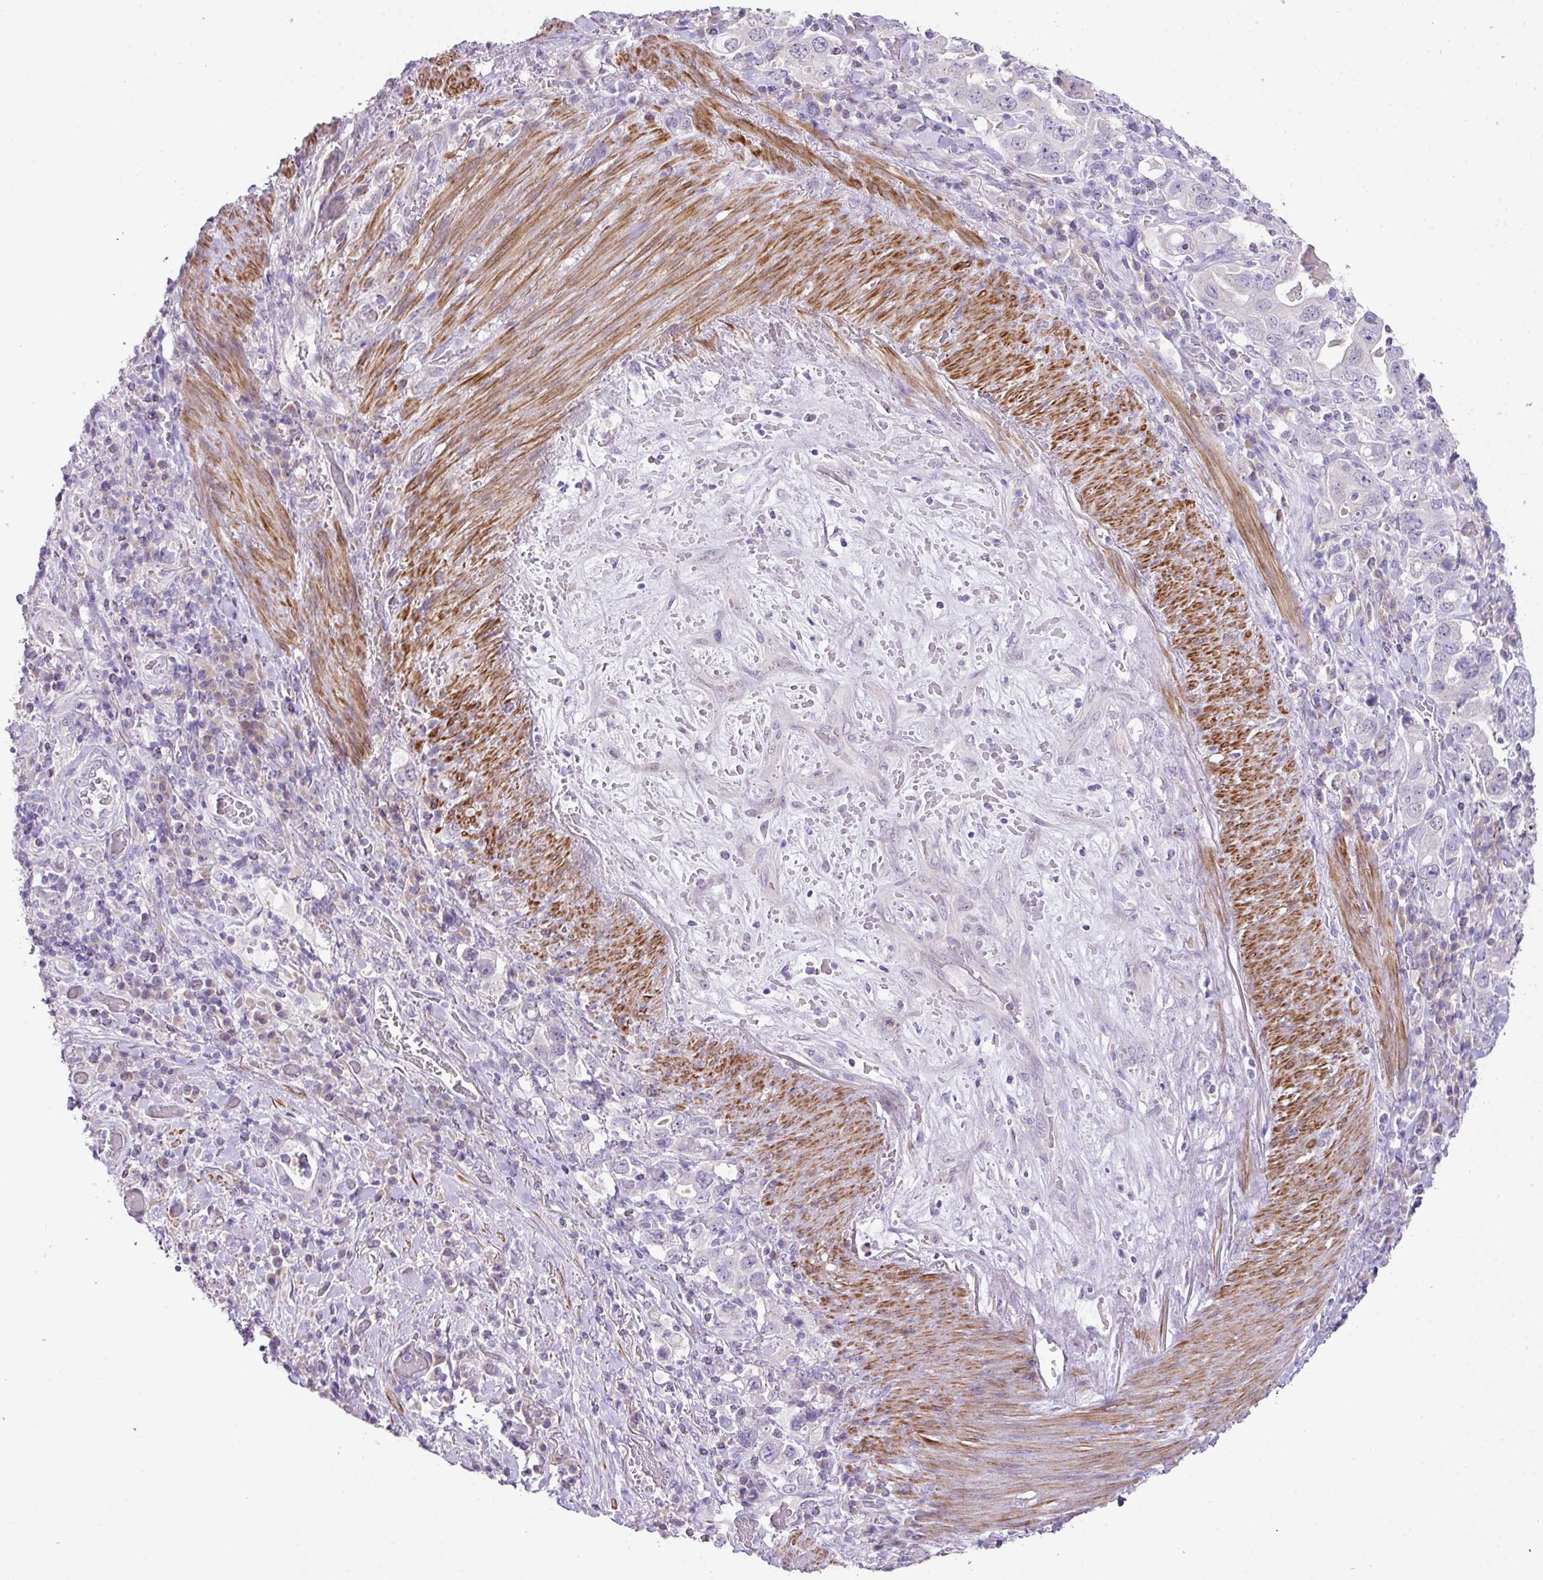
{"staining": {"intensity": "negative", "quantity": "none", "location": "none"}, "tissue": "stomach cancer", "cell_type": "Tumor cells", "image_type": "cancer", "snomed": [{"axis": "morphology", "description": "Adenocarcinoma, NOS"}, {"axis": "topography", "description": "Stomach, upper"}, {"axis": "topography", "description": "Stomach"}], "caption": "The image displays no staining of tumor cells in stomach adenocarcinoma.", "gene": "DIP2A", "patient": {"sex": "male", "age": 62}}